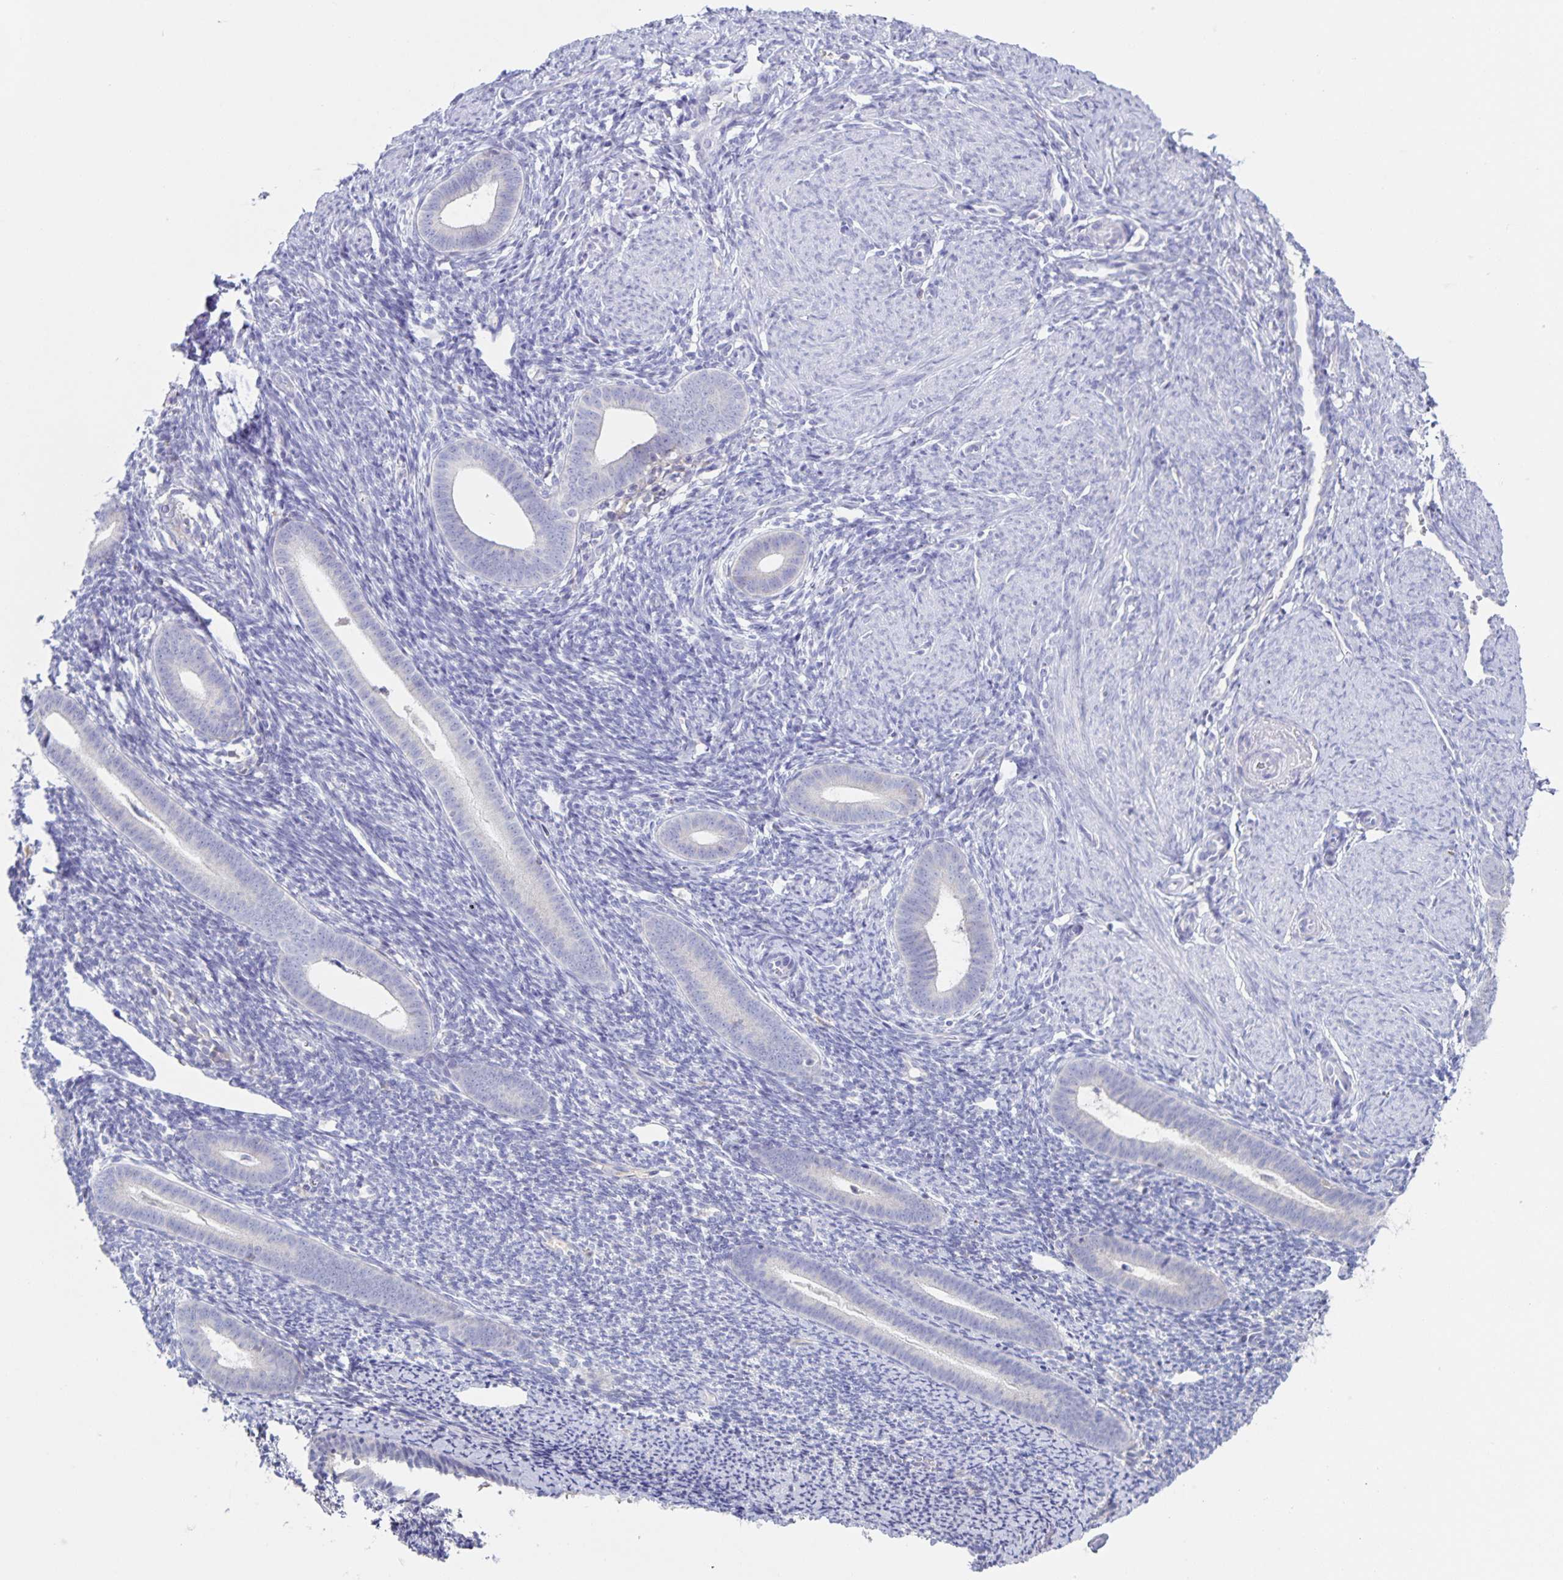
{"staining": {"intensity": "negative", "quantity": "none", "location": "none"}, "tissue": "endometrium", "cell_type": "Cells in endometrial stroma", "image_type": "normal", "snomed": [{"axis": "morphology", "description": "Normal tissue, NOS"}, {"axis": "topography", "description": "Endometrium"}], "caption": "Immunohistochemistry (IHC) of benign human endometrium shows no expression in cells in endometrial stroma.", "gene": "RPL36A", "patient": {"sex": "female", "age": 39}}